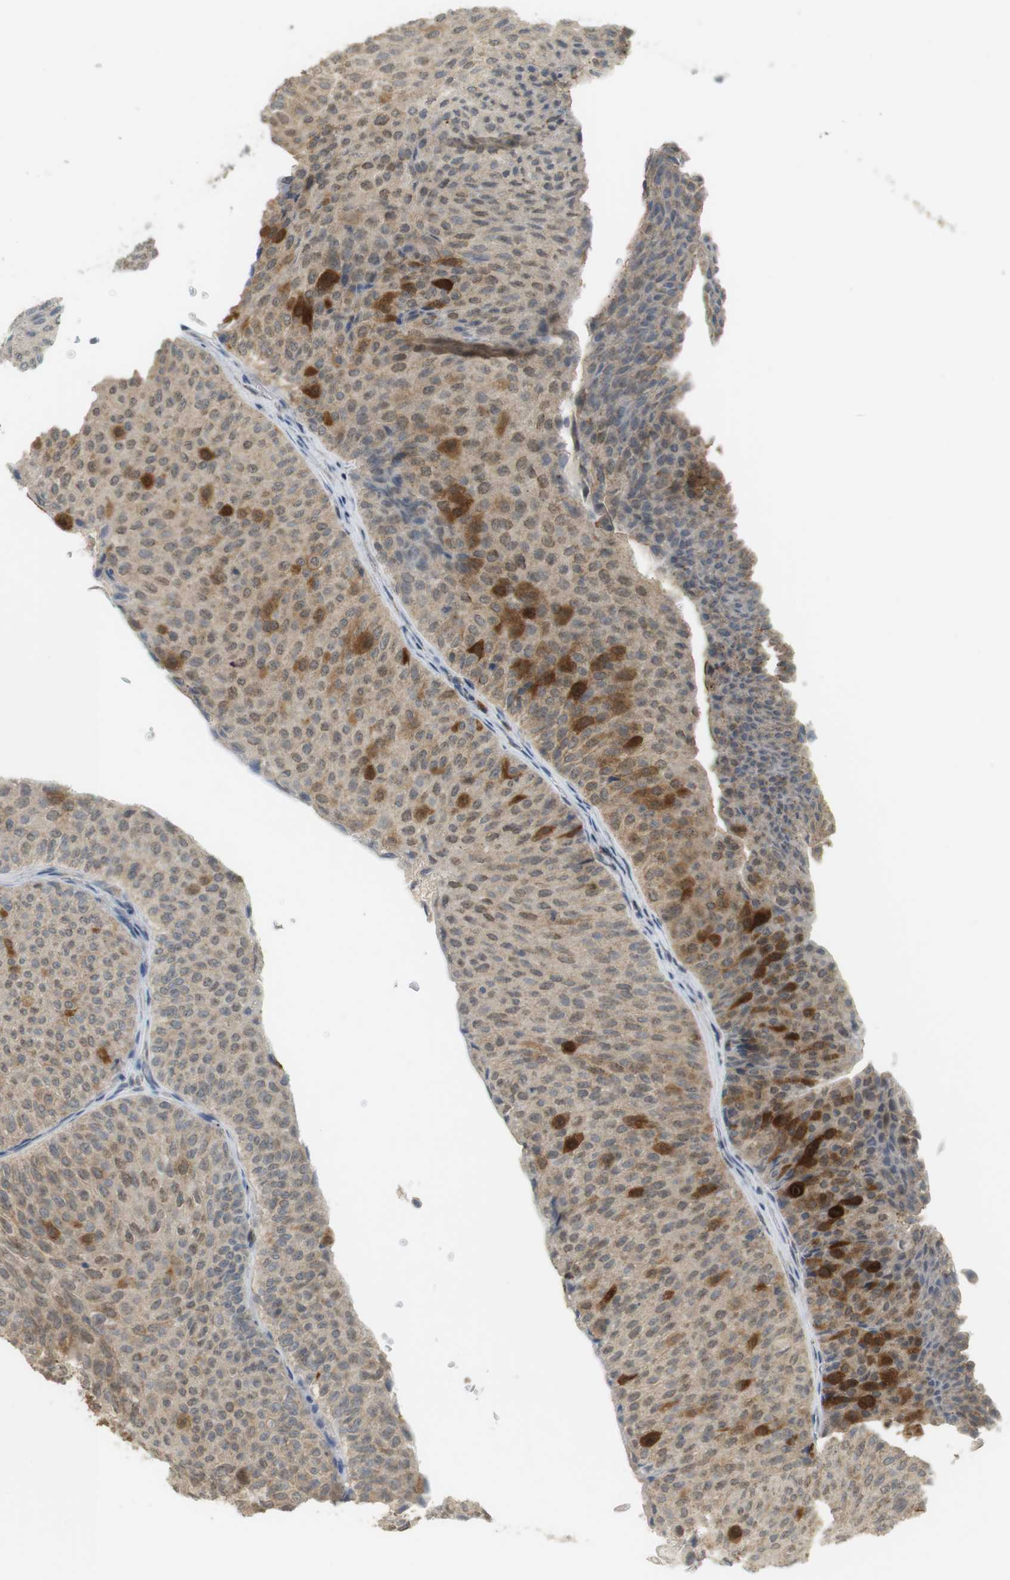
{"staining": {"intensity": "strong", "quantity": "<25%", "location": "cytoplasmic/membranous"}, "tissue": "urothelial cancer", "cell_type": "Tumor cells", "image_type": "cancer", "snomed": [{"axis": "morphology", "description": "Urothelial carcinoma, Low grade"}, {"axis": "topography", "description": "Urinary bladder"}], "caption": "Protein expression analysis of urothelial cancer demonstrates strong cytoplasmic/membranous positivity in approximately <25% of tumor cells.", "gene": "TTK", "patient": {"sex": "male", "age": 78}}